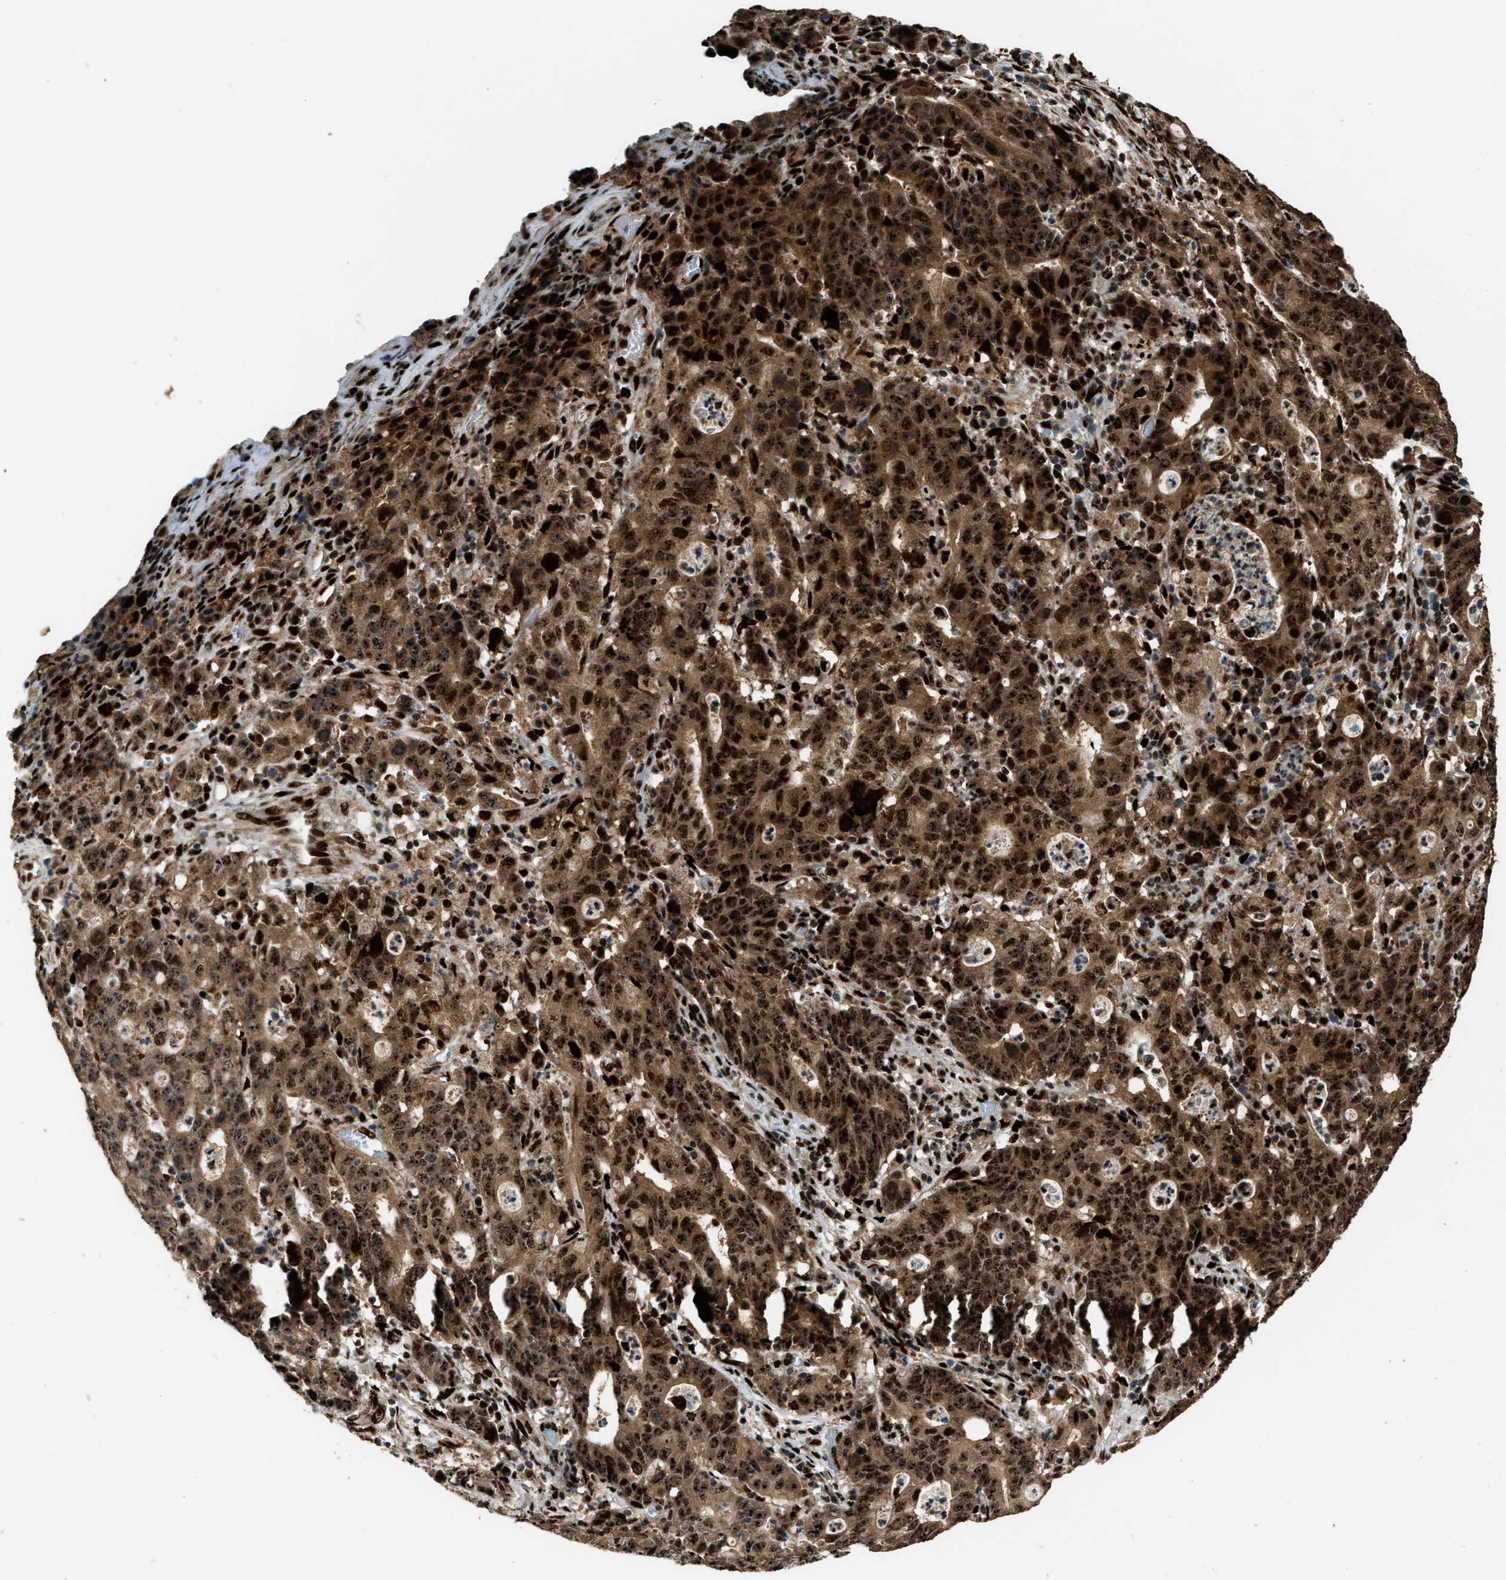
{"staining": {"intensity": "strong", "quantity": ">75%", "location": "cytoplasmic/membranous,nuclear"}, "tissue": "stomach cancer", "cell_type": "Tumor cells", "image_type": "cancer", "snomed": [{"axis": "morphology", "description": "Adenocarcinoma, NOS"}, {"axis": "topography", "description": "Stomach, upper"}], "caption": "Immunohistochemistry (IHC) image of human stomach adenocarcinoma stained for a protein (brown), which reveals high levels of strong cytoplasmic/membranous and nuclear staining in about >75% of tumor cells.", "gene": "ZNF687", "patient": {"sex": "male", "age": 69}}